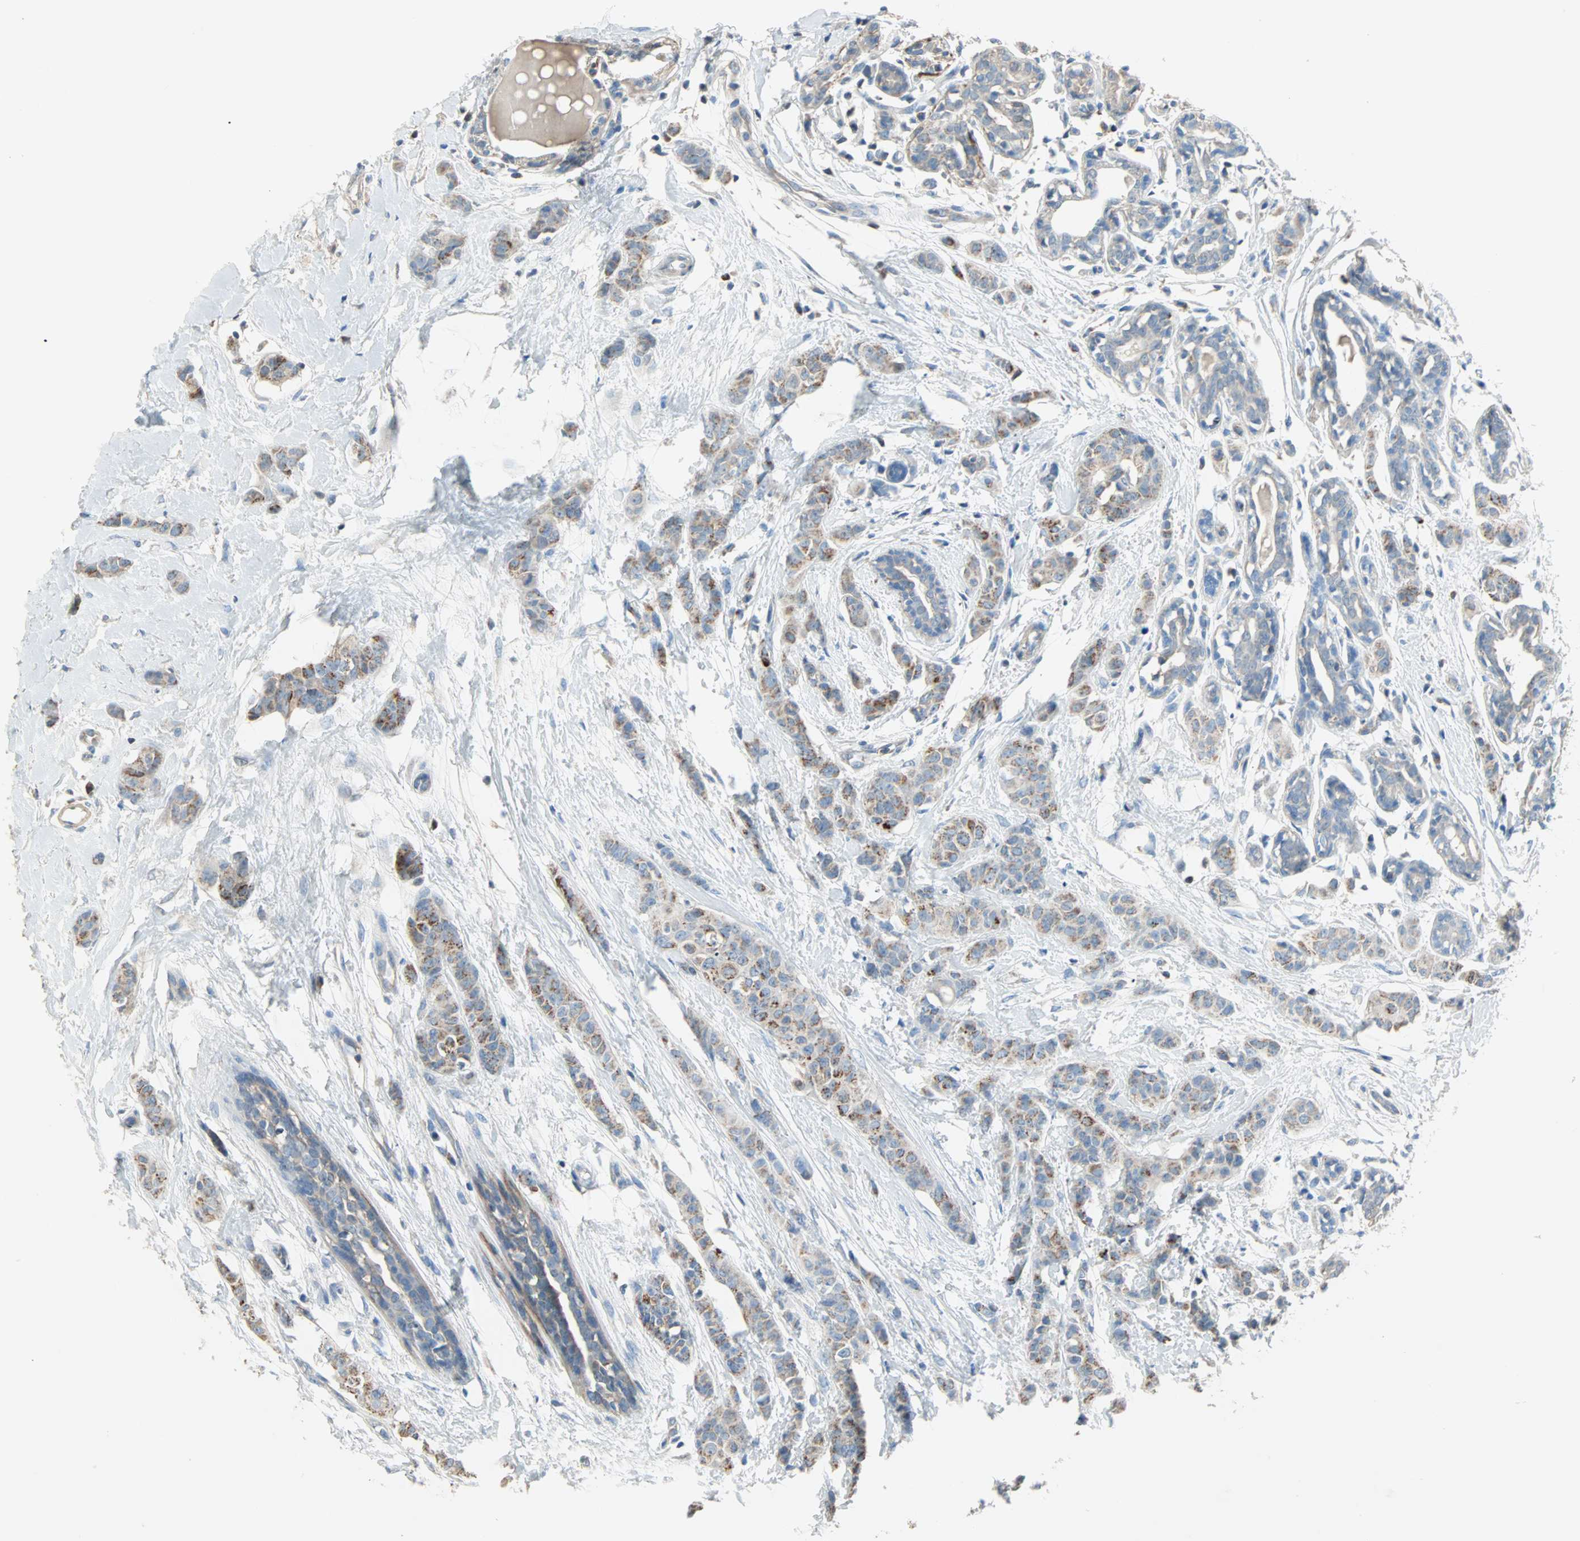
{"staining": {"intensity": "moderate", "quantity": ">75%", "location": "cytoplasmic/membranous"}, "tissue": "breast cancer", "cell_type": "Tumor cells", "image_type": "cancer", "snomed": [{"axis": "morphology", "description": "Normal tissue, NOS"}, {"axis": "morphology", "description": "Duct carcinoma"}, {"axis": "topography", "description": "Breast"}], "caption": "Tumor cells display medium levels of moderate cytoplasmic/membranous expression in about >75% of cells in human breast cancer.", "gene": "ACVRL1", "patient": {"sex": "female", "age": 40}}